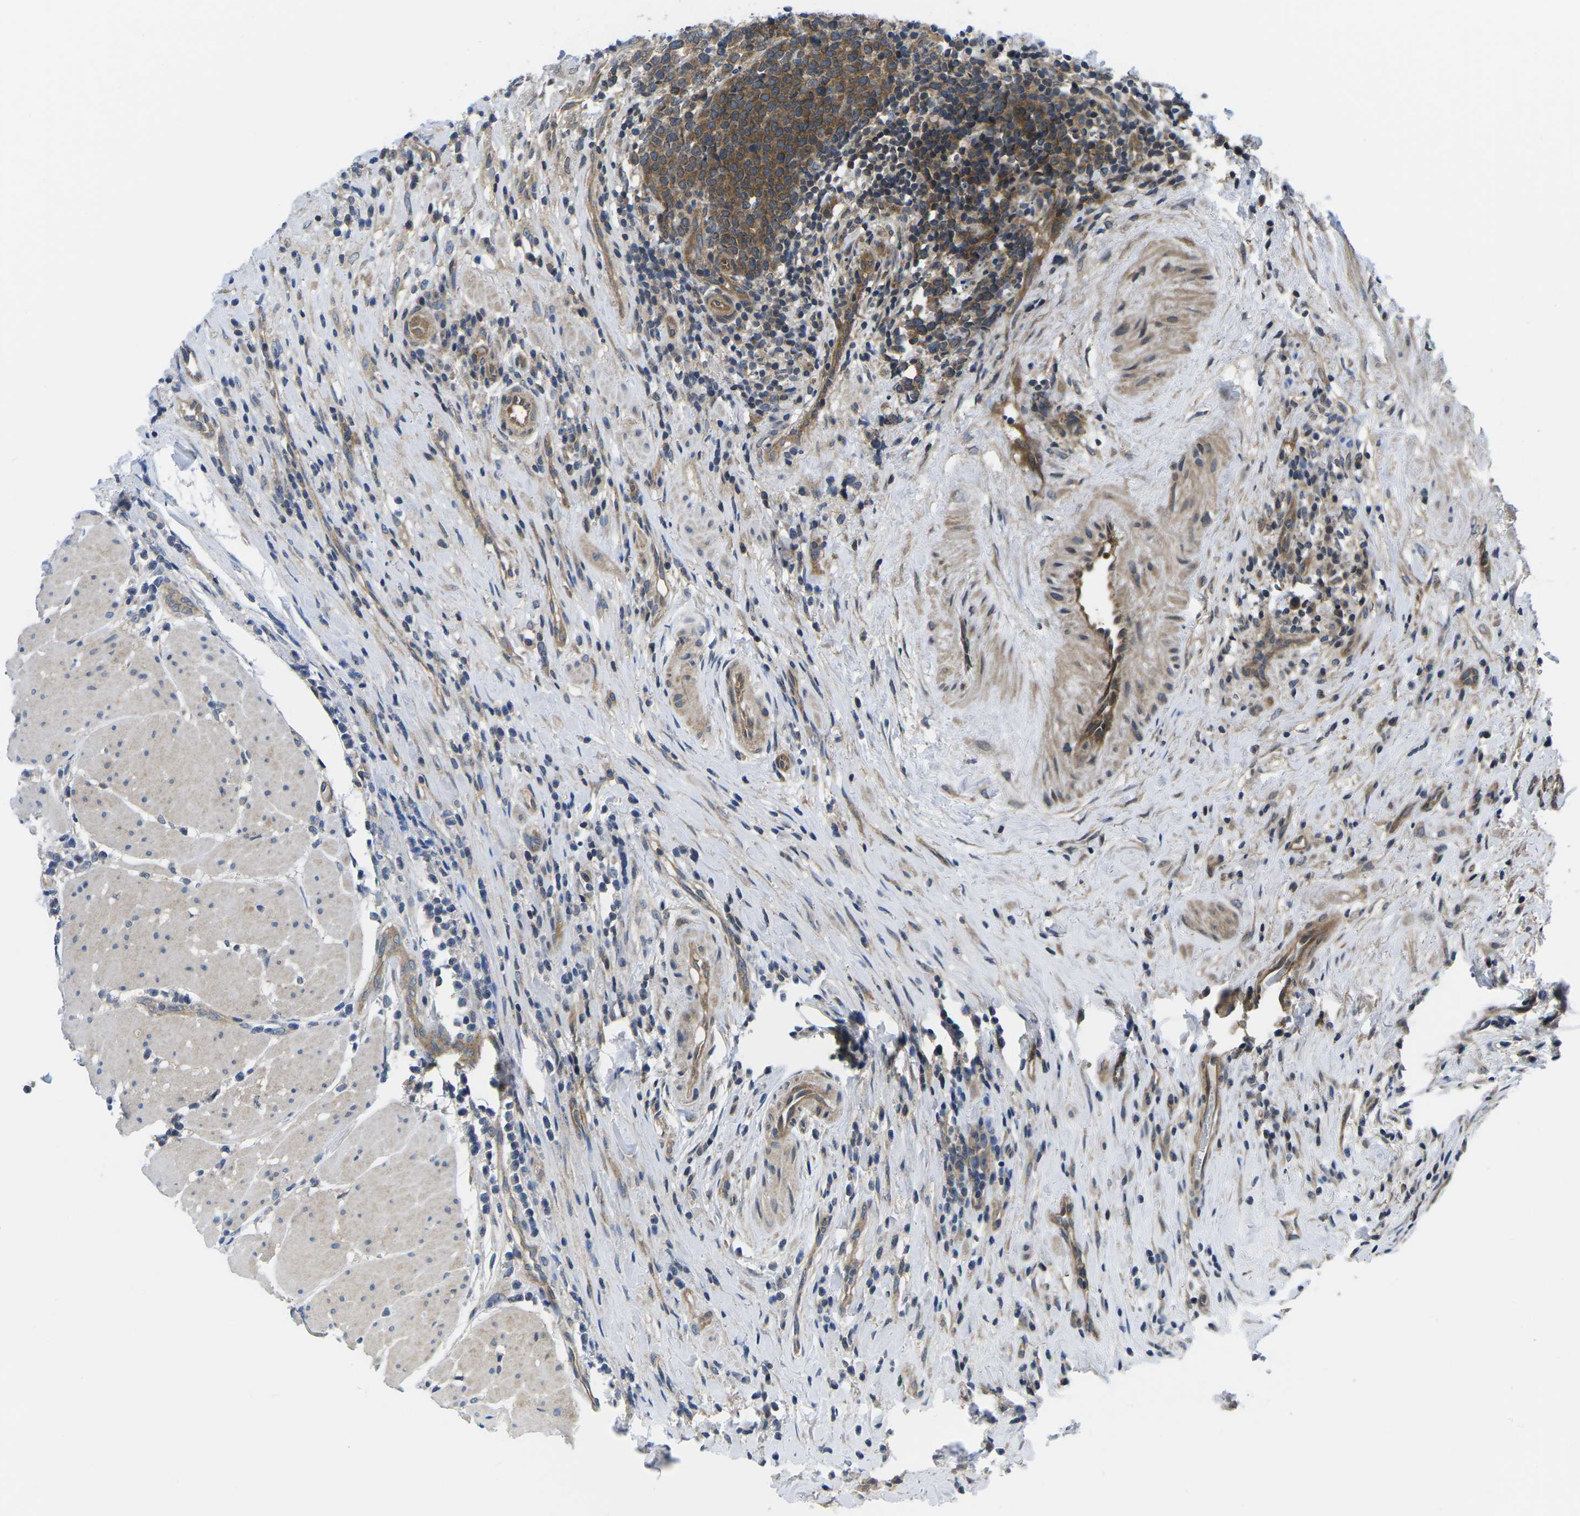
{"staining": {"intensity": "moderate", "quantity": ">75%", "location": "cytoplasmic/membranous"}, "tissue": "urothelial cancer", "cell_type": "Tumor cells", "image_type": "cancer", "snomed": [{"axis": "morphology", "description": "Urothelial carcinoma, Low grade"}, {"axis": "topography", "description": "Urinary bladder"}], "caption": "Protein expression analysis of urothelial carcinoma (low-grade) demonstrates moderate cytoplasmic/membranous staining in approximately >75% of tumor cells.", "gene": "GSK3B", "patient": {"sex": "female", "age": 75}}